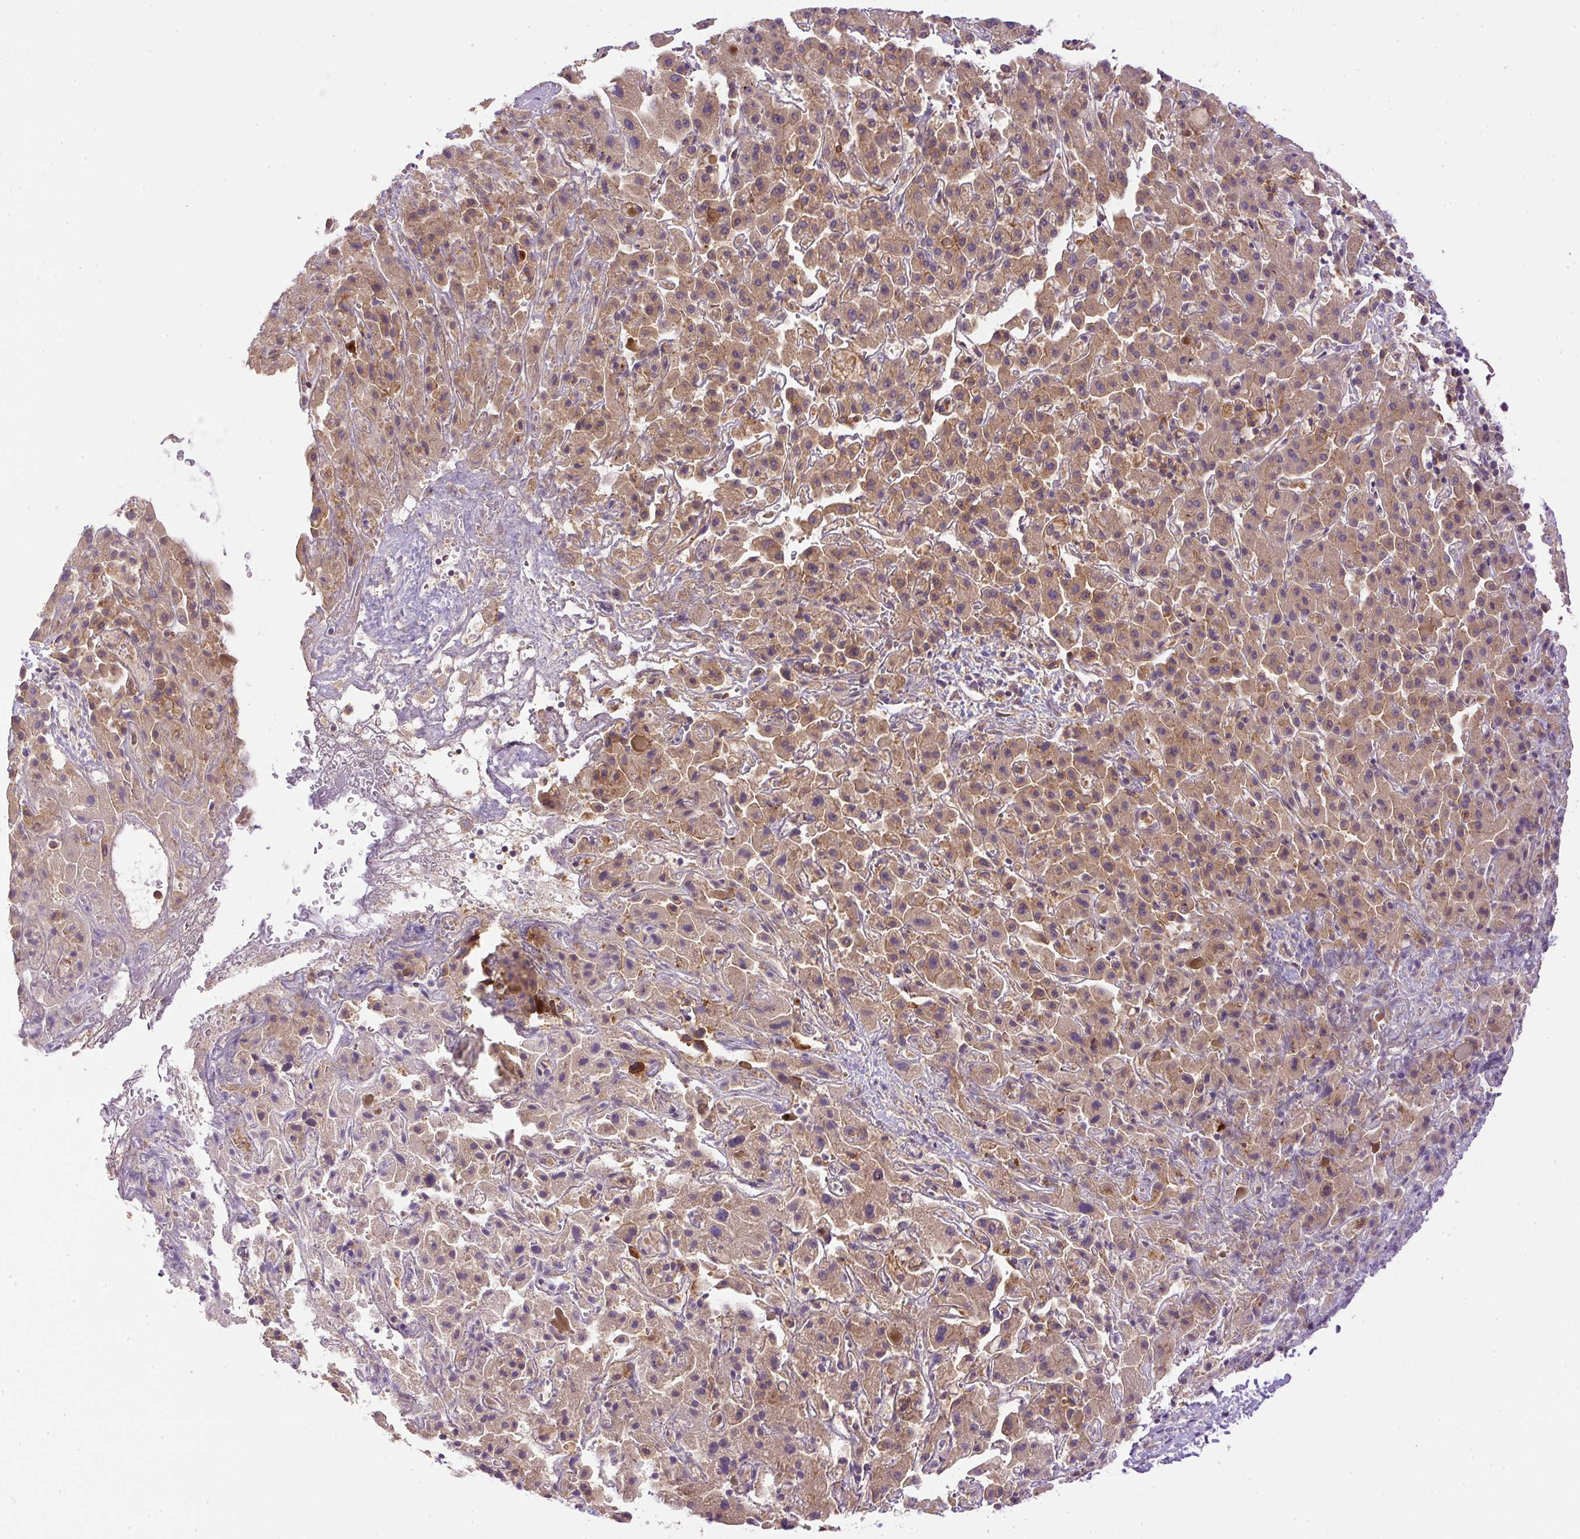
{"staining": {"intensity": "weak", "quantity": ">75%", "location": "cytoplasmic/membranous"}, "tissue": "liver cancer", "cell_type": "Tumor cells", "image_type": "cancer", "snomed": [{"axis": "morphology", "description": "Cholangiocarcinoma"}, {"axis": "topography", "description": "Liver"}], "caption": "Protein expression analysis of liver cancer (cholangiocarcinoma) displays weak cytoplasmic/membranous expression in about >75% of tumor cells. (brown staining indicates protein expression, while blue staining denotes nuclei).", "gene": "DAPK1", "patient": {"sex": "female", "age": 52}}